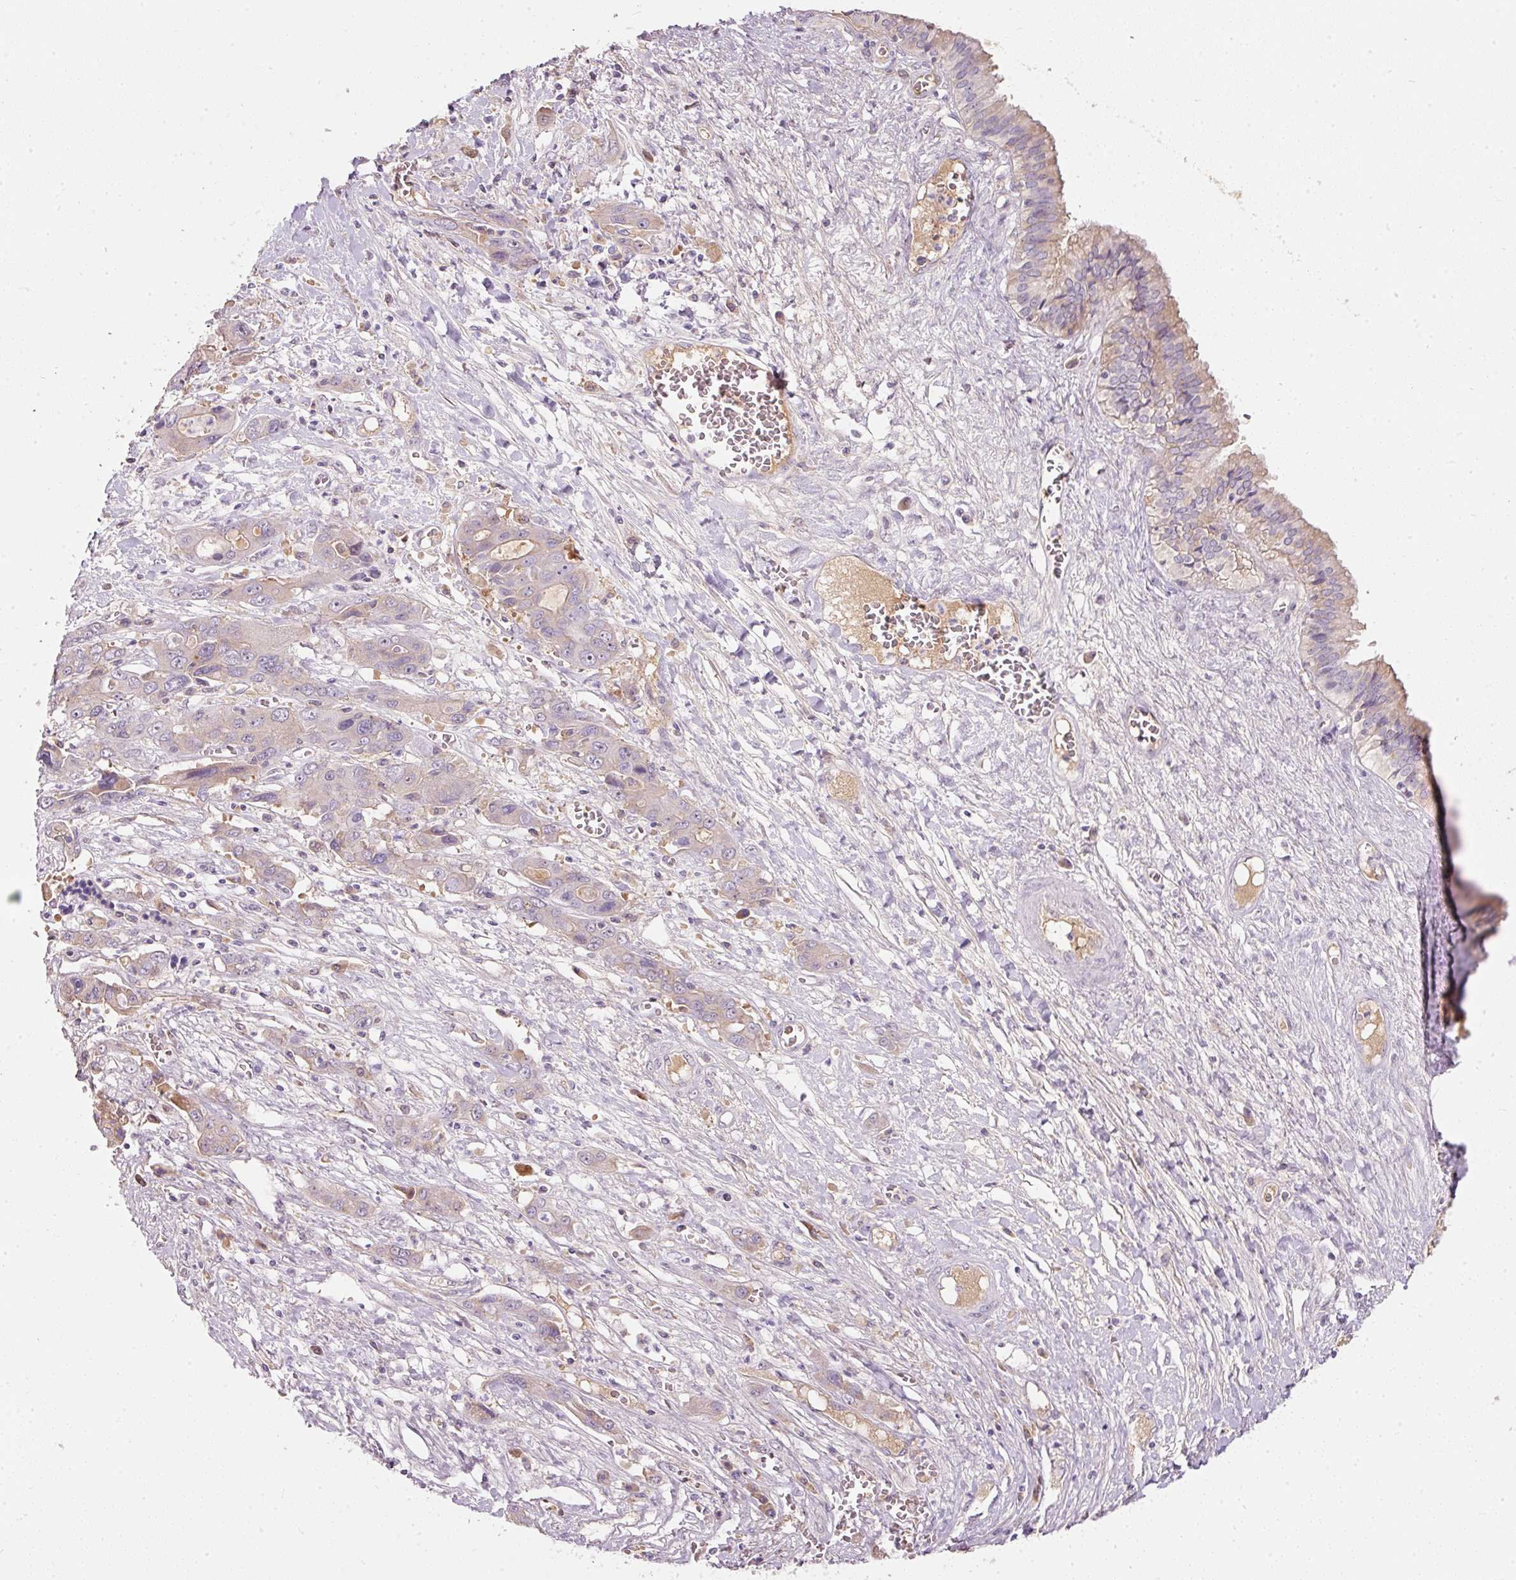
{"staining": {"intensity": "weak", "quantity": "25%-75%", "location": "cytoplasmic/membranous"}, "tissue": "liver cancer", "cell_type": "Tumor cells", "image_type": "cancer", "snomed": [{"axis": "morphology", "description": "Cholangiocarcinoma"}, {"axis": "topography", "description": "Liver"}], "caption": "This image exhibits IHC staining of liver cancer, with low weak cytoplasmic/membranous staining in about 25%-75% of tumor cells.", "gene": "TMEM37", "patient": {"sex": "male", "age": 67}}